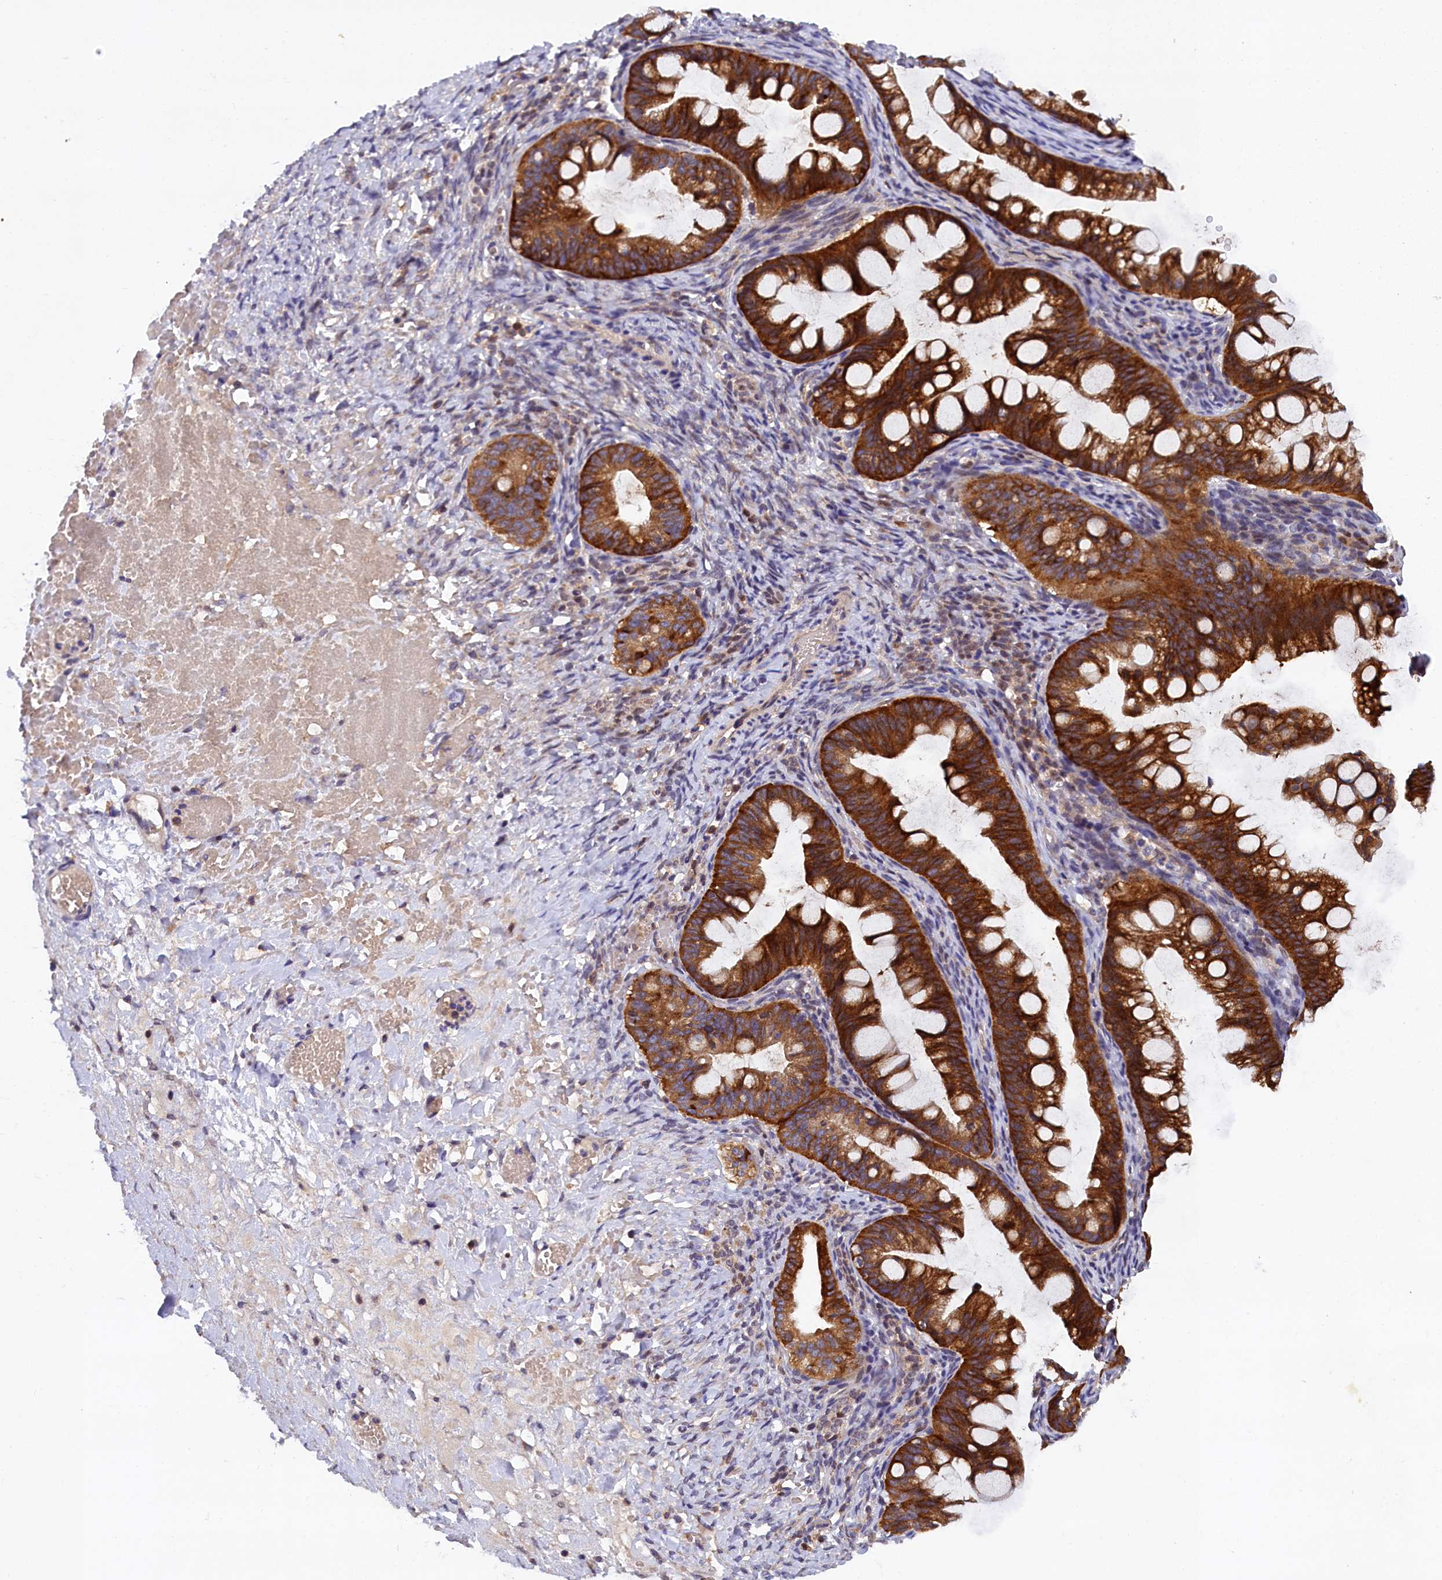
{"staining": {"intensity": "strong", "quantity": ">75%", "location": "cytoplasmic/membranous"}, "tissue": "ovarian cancer", "cell_type": "Tumor cells", "image_type": "cancer", "snomed": [{"axis": "morphology", "description": "Cystadenocarcinoma, mucinous, NOS"}, {"axis": "topography", "description": "Ovary"}], "caption": "The micrograph displays staining of ovarian cancer (mucinous cystadenocarcinoma), revealing strong cytoplasmic/membranous protein staining (brown color) within tumor cells.", "gene": "NAIP", "patient": {"sex": "female", "age": 73}}